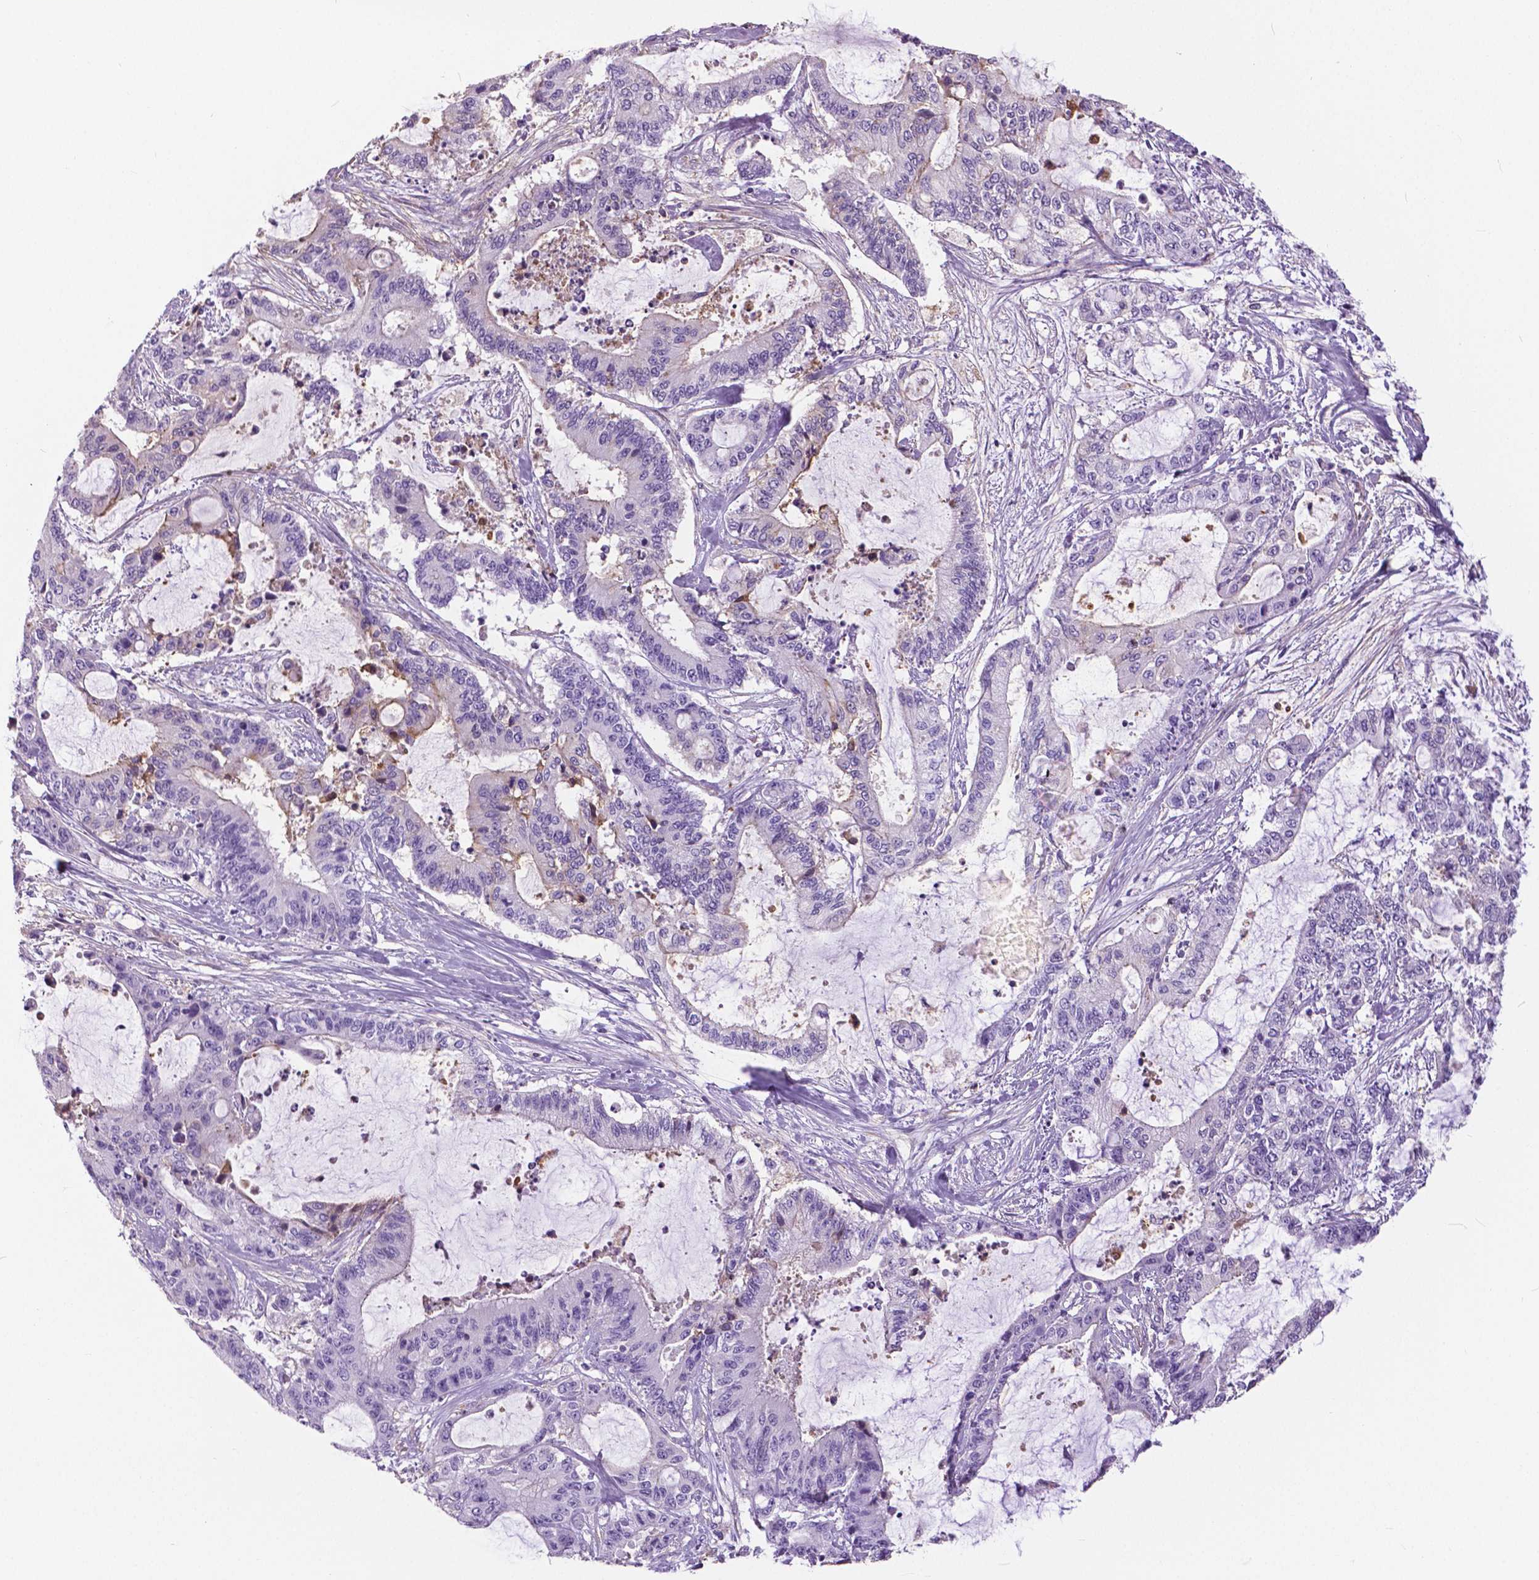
{"staining": {"intensity": "negative", "quantity": "none", "location": "none"}, "tissue": "liver cancer", "cell_type": "Tumor cells", "image_type": "cancer", "snomed": [{"axis": "morphology", "description": "Cholangiocarcinoma"}, {"axis": "topography", "description": "Liver"}], "caption": "DAB immunohistochemical staining of human liver cancer displays no significant staining in tumor cells.", "gene": "ANXA13", "patient": {"sex": "female", "age": 73}}